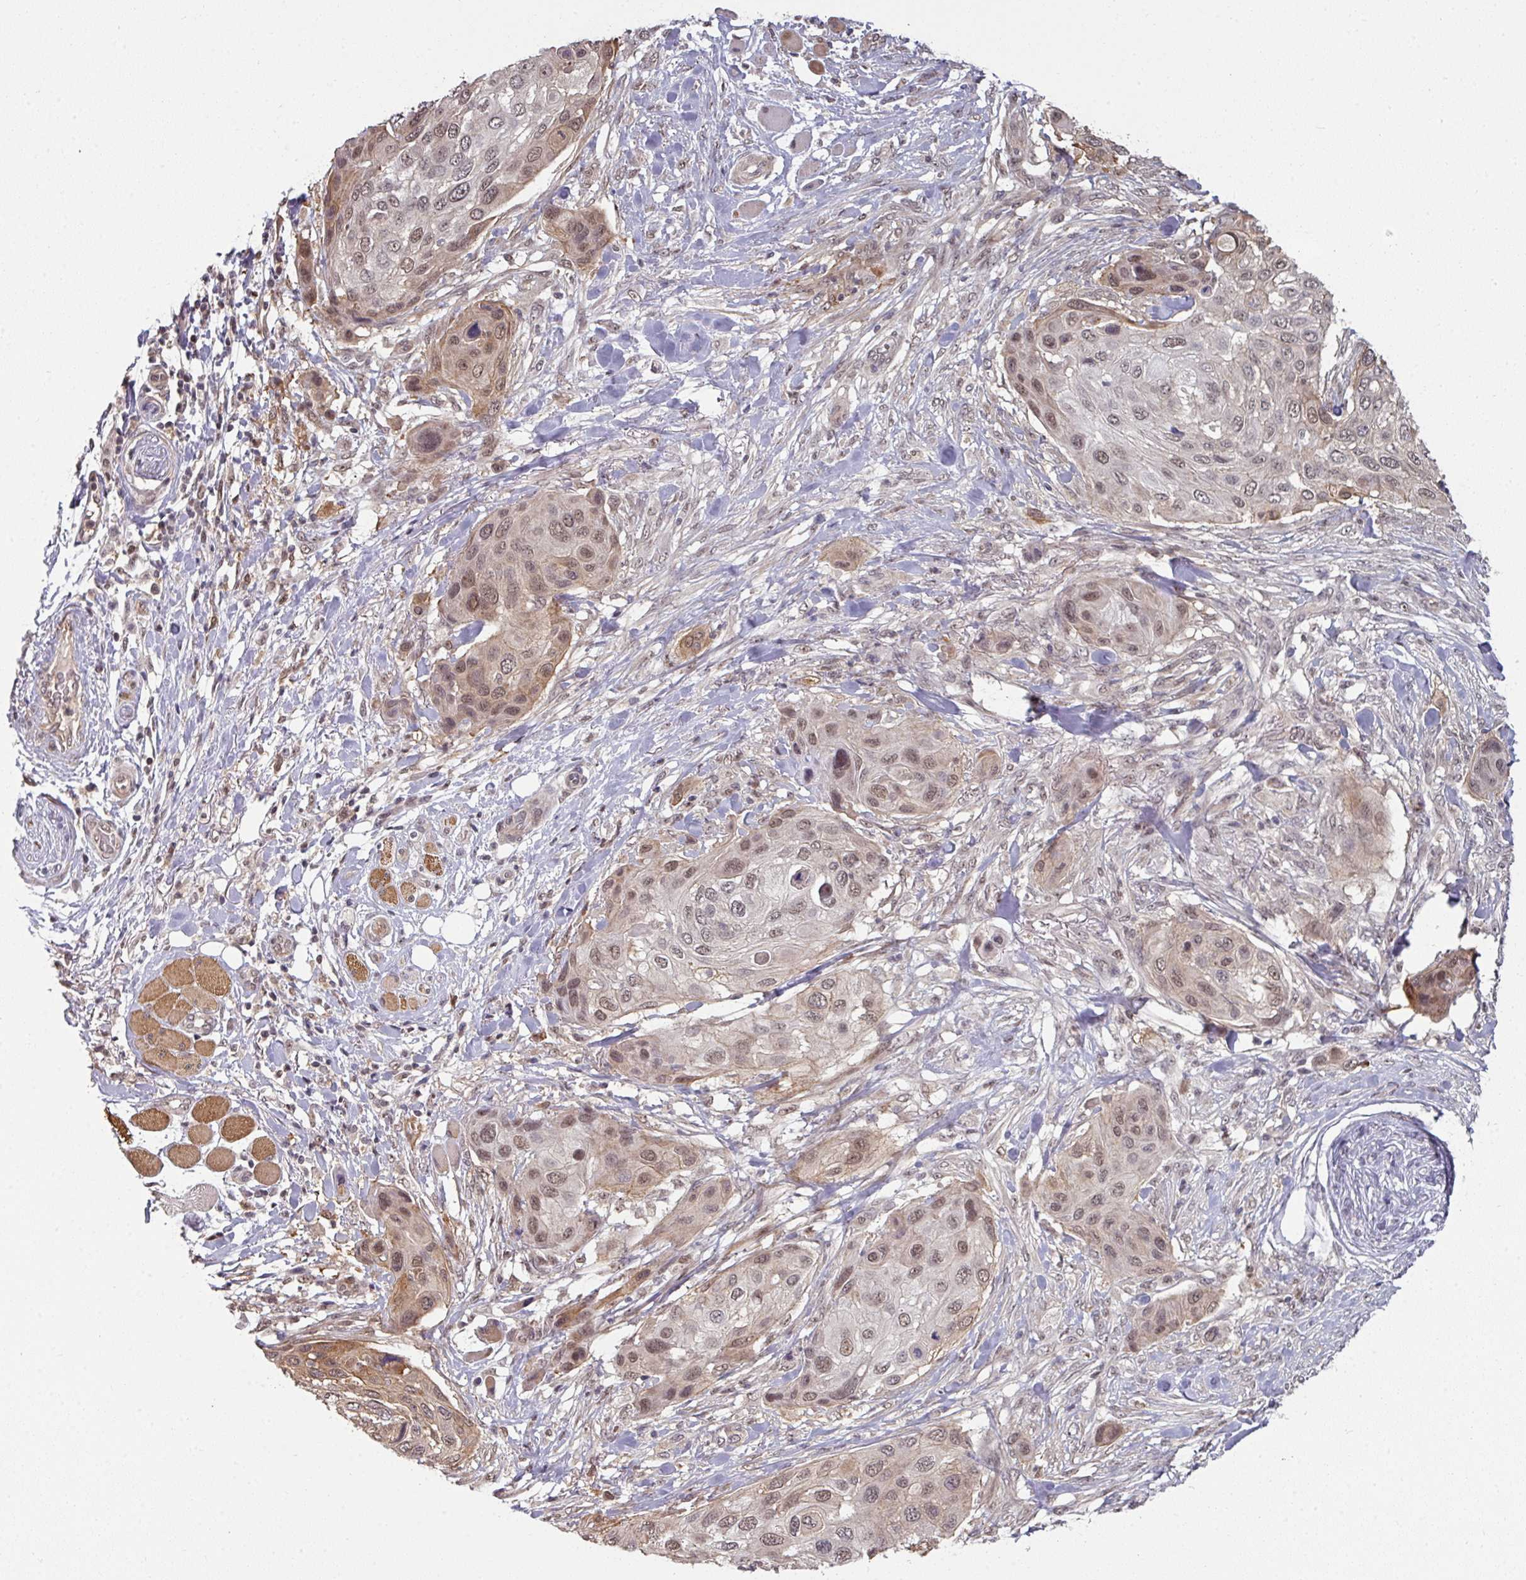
{"staining": {"intensity": "moderate", "quantity": ">75%", "location": "nuclear"}, "tissue": "skin cancer", "cell_type": "Tumor cells", "image_type": "cancer", "snomed": [{"axis": "morphology", "description": "Squamous cell carcinoma, NOS"}, {"axis": "topography", "description": "Skin"}], "caption": "Brown immunohistochemical staining in skin cancer reveals moderate nuclear expression in about >75% of tumor cells.", "gene": "GTF2H3", "patient": {"sex": "female", "age": 87}}